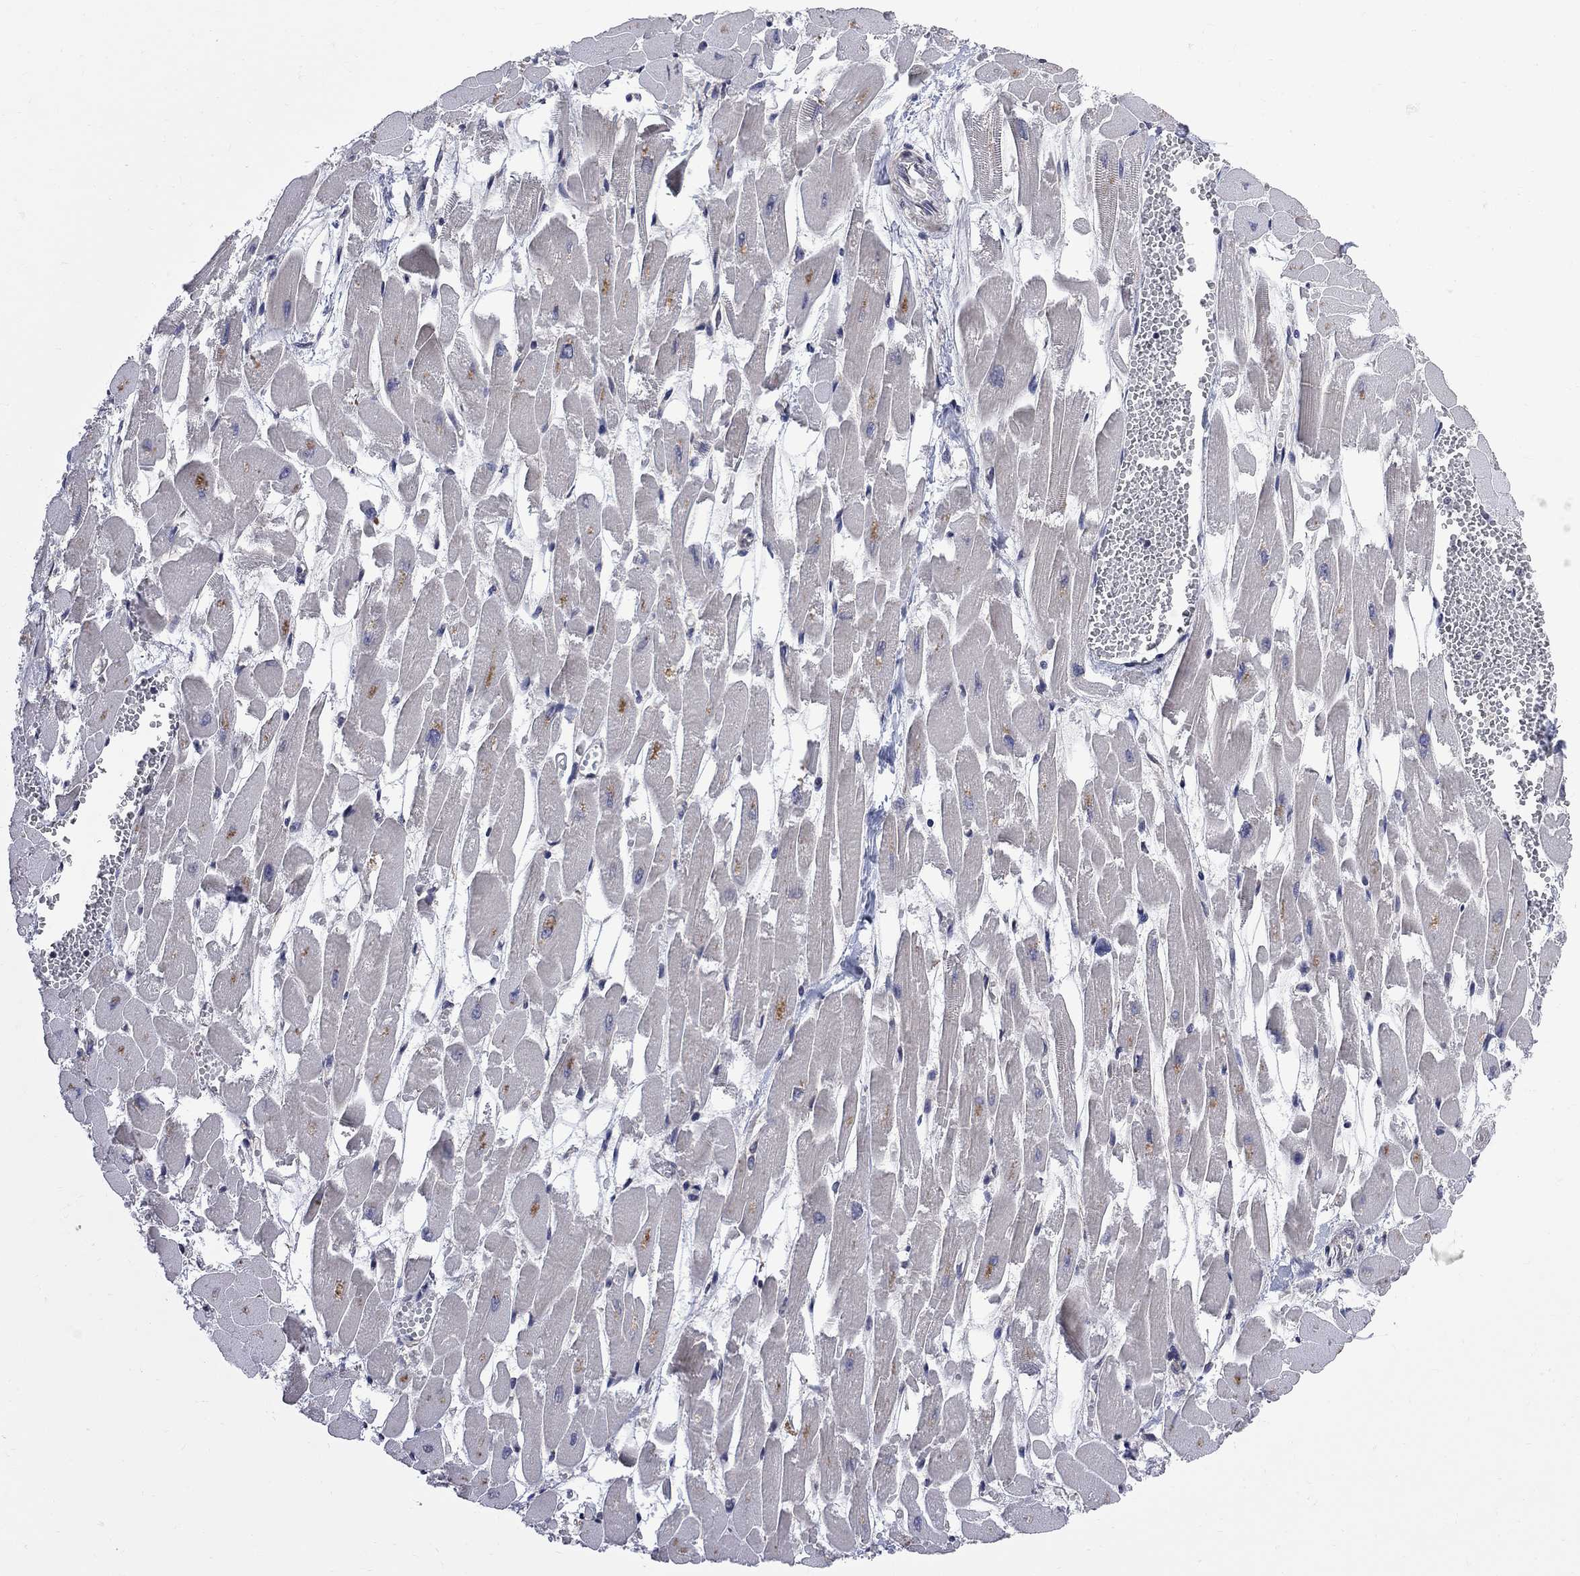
{"staining": {"intensity": "negative", "quantity": "none", "location": "none"}, "tissue": "heart muscle", "cell_type": "Cardiomyocytes", "image_type": "normal", "snomed": [{"axis": "morphology", "description": "Normal tissue, NOS"}, {"axis": "topography", "description": "Heart"}], "caption": "IHC image of benign heart muscle: human heart muscle stained with DAB (3,3'-diaminobenzidine) reveals no significant protein staining in cardiomyocytes.", "gene": "CNOT11", "patient": {"sex": "female", "age": 52}}